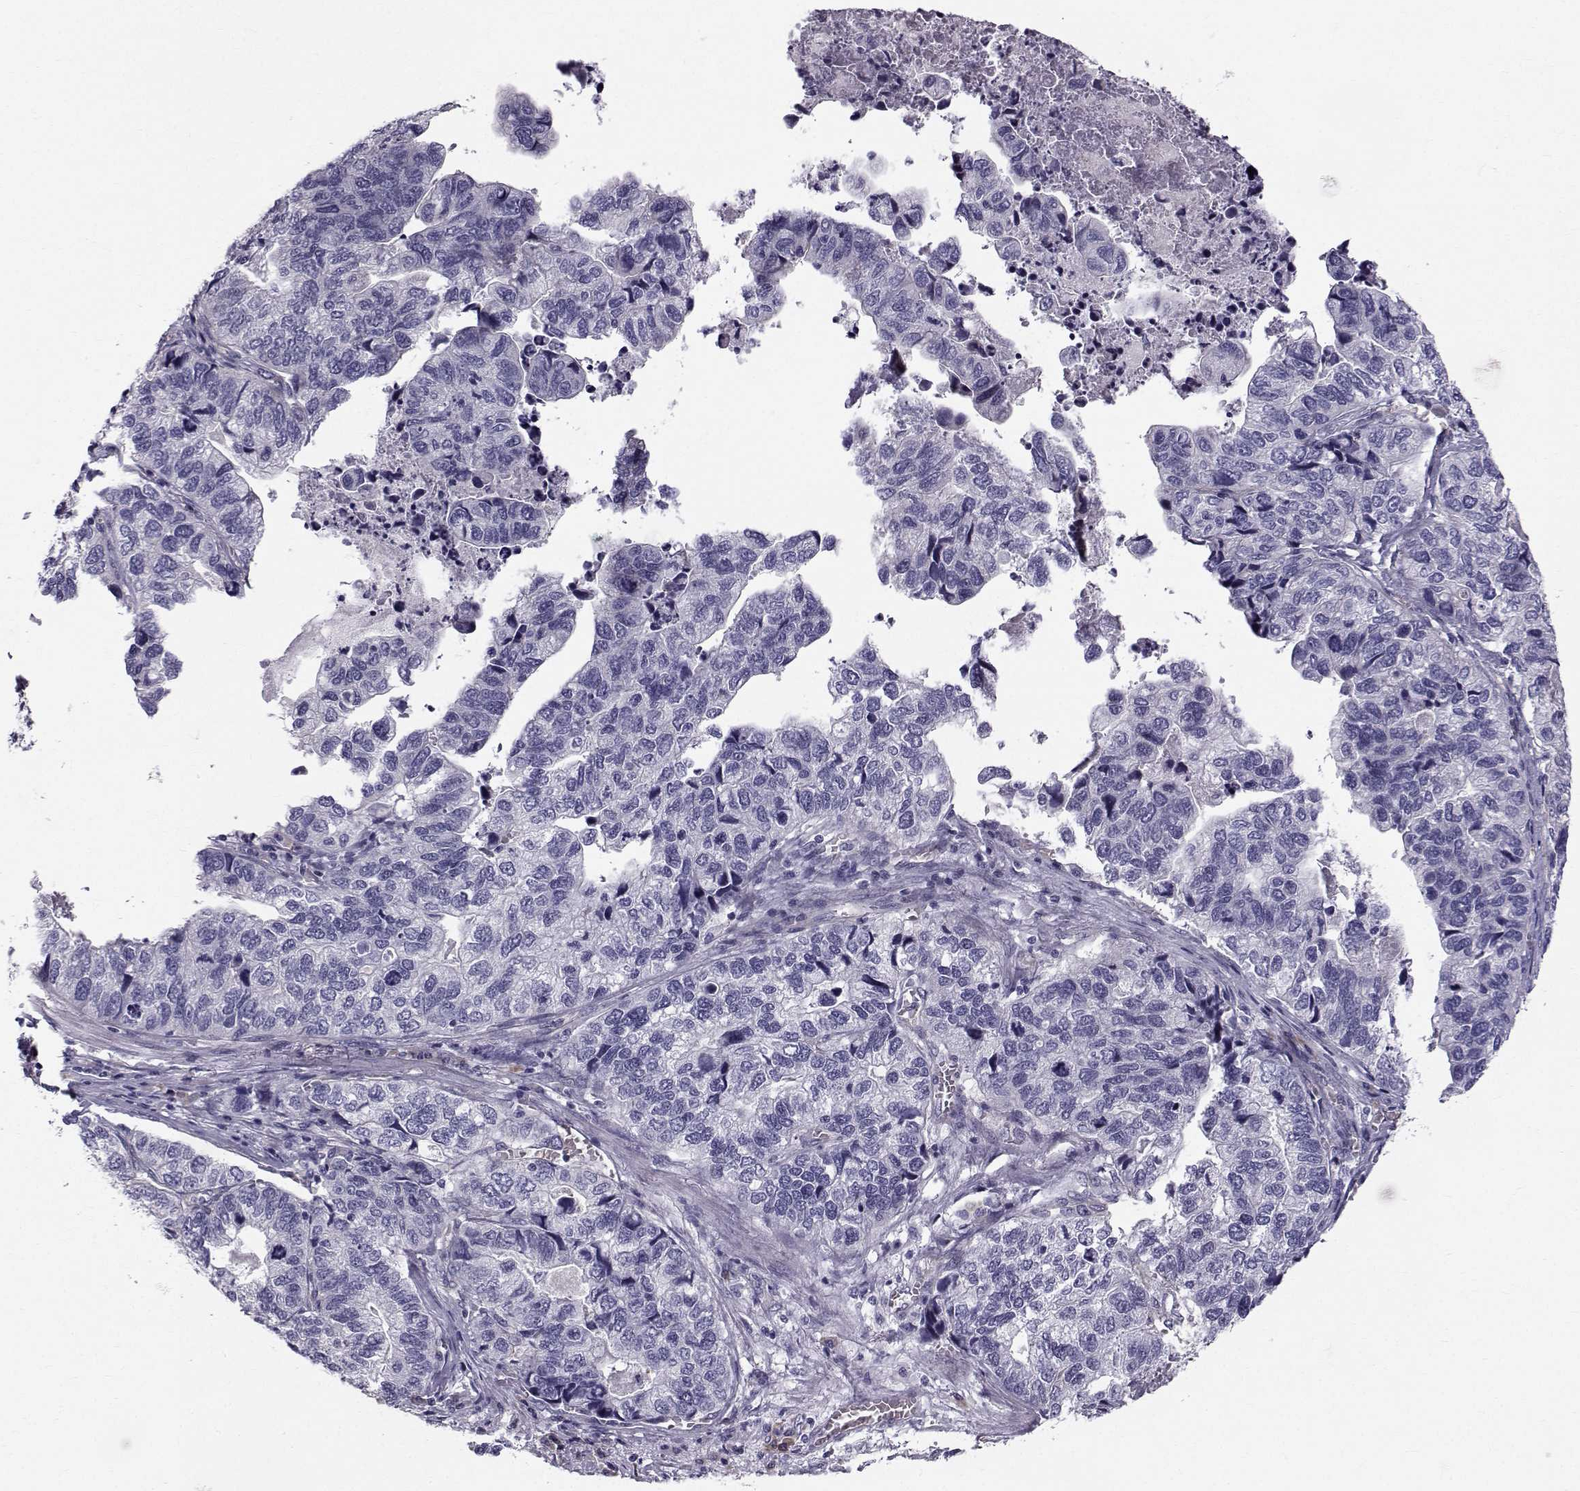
{"staining": {"intensity": "negative", "quantity": "none", "location": "none"}, "tissue": "stomach cancer", "cell_type": "Tumor cells", "image_type": "cancer", "snomed": [{"axis": "morphology", "description": "Adenocarcinoma, NOS"}, {"axis": "topography", "description": "Stomach, upper"}], "caption": "High power microscopy photomicrograph of an IHC micrograph of stomach adenocarcinoma, revealing no significant expression in tumor cells. (DAB (3,3'-diaminobenzidine) immunohistochemistry (IHC) with hematoxylin counter stain).", "gene": "QPCT", "patient": {"sex": "female", "age": 67}}